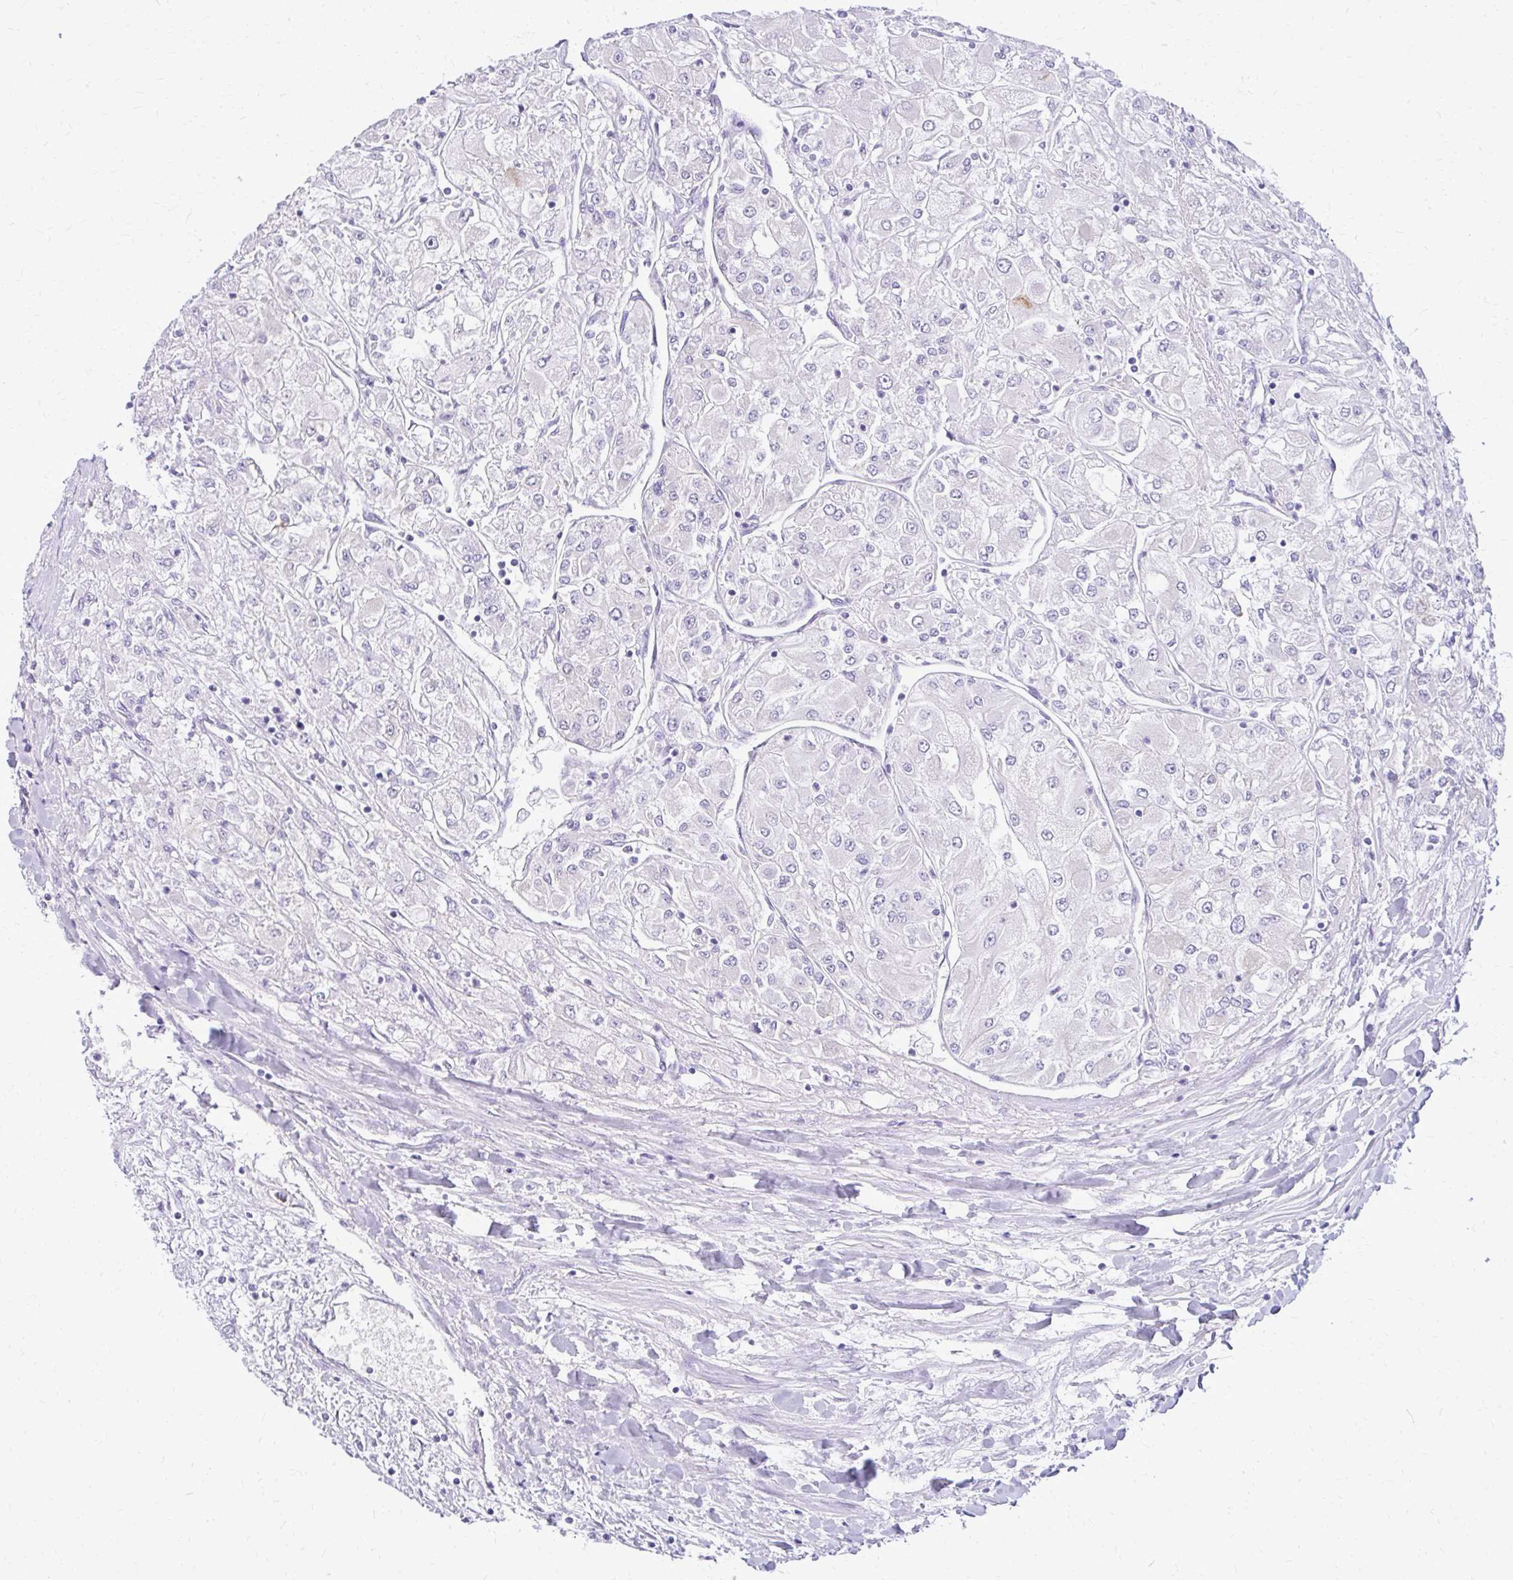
{"staining": {"intensity": "negative", "quantity": "none", "location": "none"}, "tissue": "renal cancer", "cell_type": "Tumor cells", "image_type": "cancer", "snomed": [{"axis": "morphology", "description": "Adenocarcinoma, NOS"}, {"axis": "topography", "description": "Kidney"}], "caption": "Immunohistochemical staining of renal cancer shows no significant positivity in tumor cells.", "gene": "PRAP1", "patient": {"sex": "male", "age": 80}}